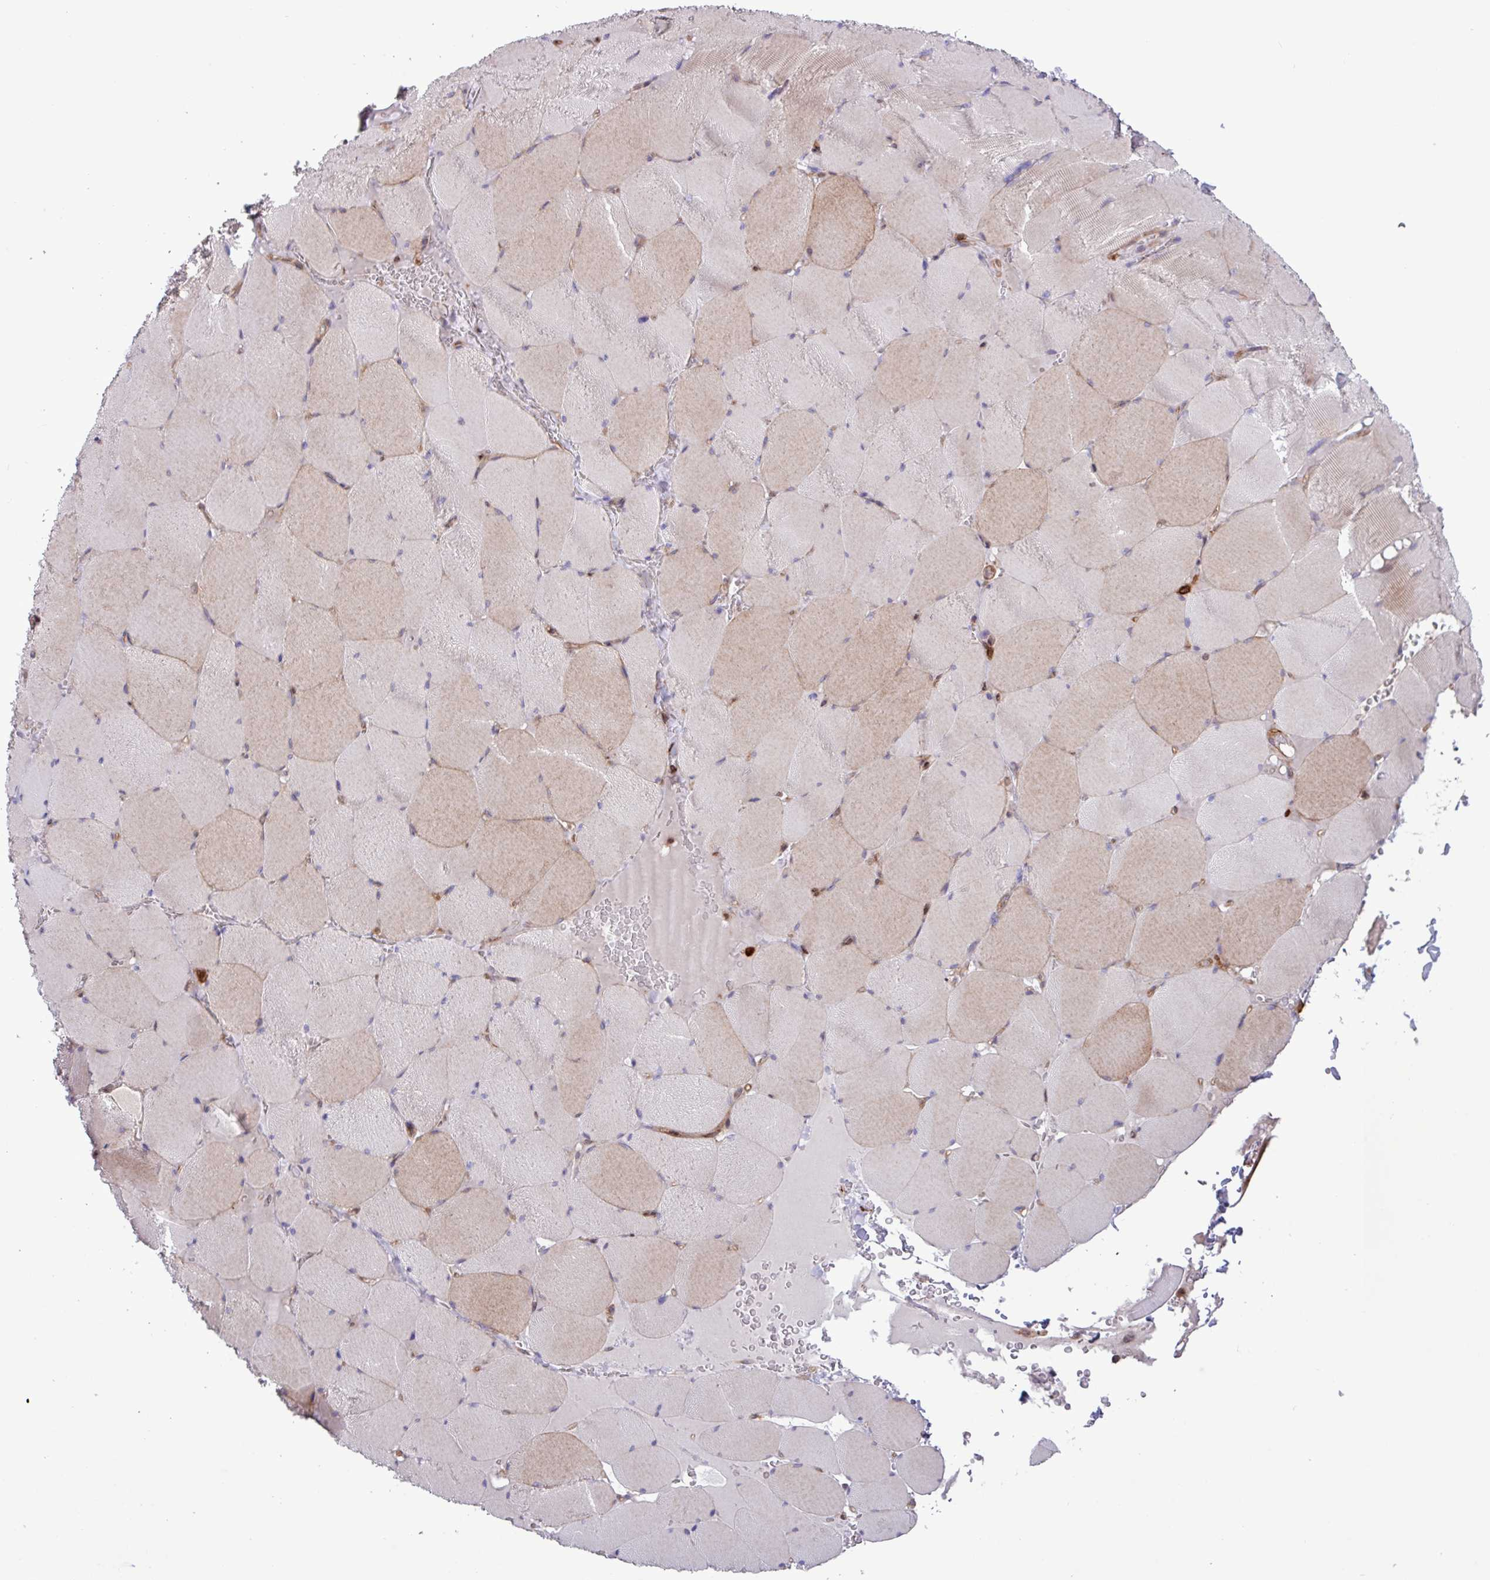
{"staining": {"intensity": "weak", "quantity": "<25%", "location": "cytoplasmic/membranous"}, "tissue": "skeletal muscle", "cell_type": "Myocytes", "image_type": "normal", "snomed": [{"axis": "morphology", "description": "Normal tissue, NOS"}, {"axis": "topography", "description": "Skeletal muscle"}, {"axis": "topography", "description": "Head-Neck"}], "caption": "High power microscopy histopathology image of an IHC image of unremarkable skeletal muscle, revealing no significant positivity in myocytes.", "gene": "CNTRL", "patient": {"sex": "male", "age": 66}}